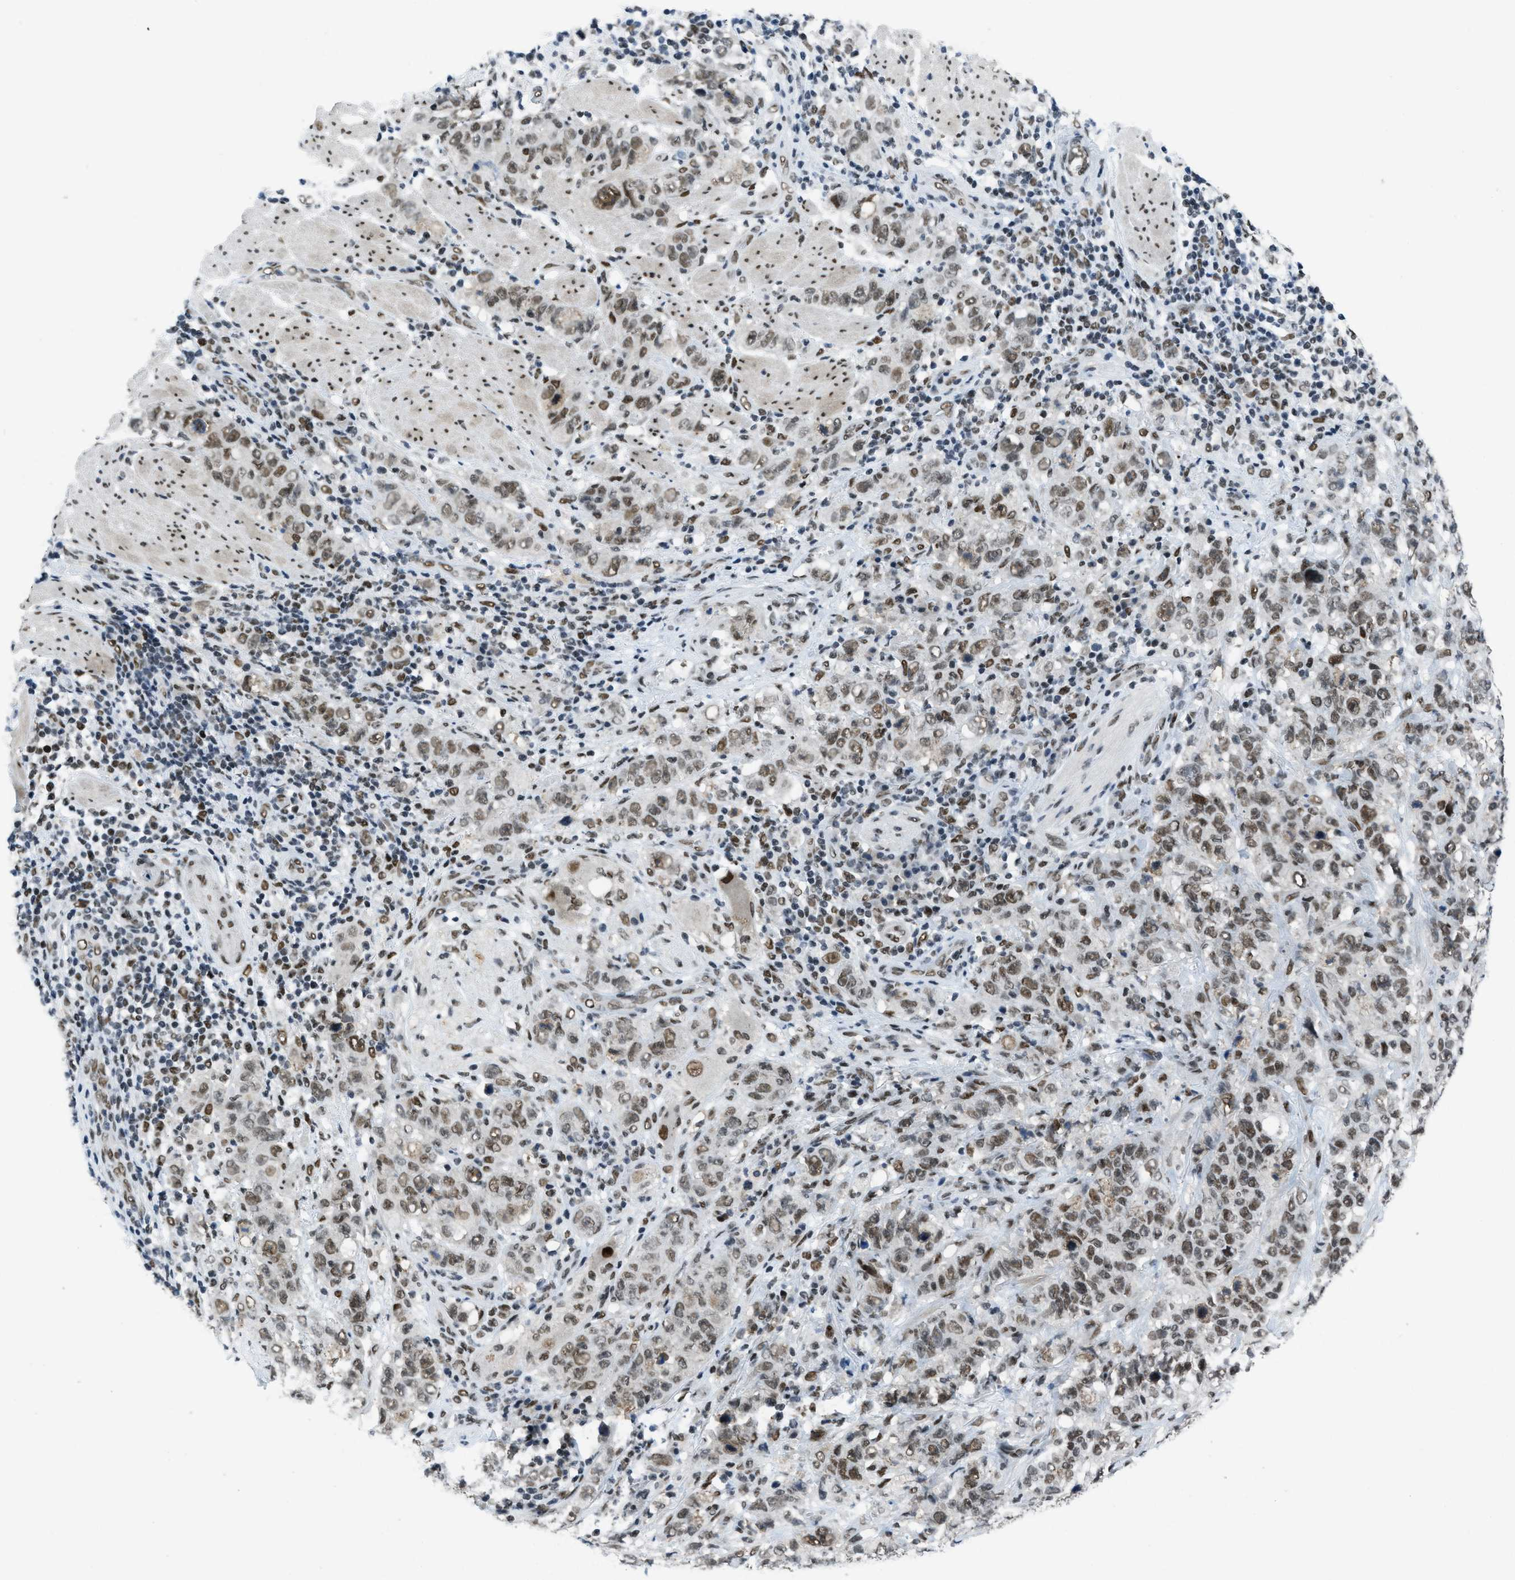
{"staining": {"intensity": "moderate", "quantity": ">75%", "location": "nuclear"}, "tissue": "stomach cancer", "cell_type": "Tumor cells", "image_type": "cancer", "snomed": [{"axis": "morphology", "description": "Adenocarcinoma, NOS"}, {"axis": "topography", "description": "Stomach"}], "caption": "IHC histopathology image of stomach adenocarcinoma stained for a protein (brown), which exhibits medium levels of moderate nuclear expression in about >75% of tumor cells.", "gene": "GATAD2B", "patient": {"sex": "male", "age": 48}}